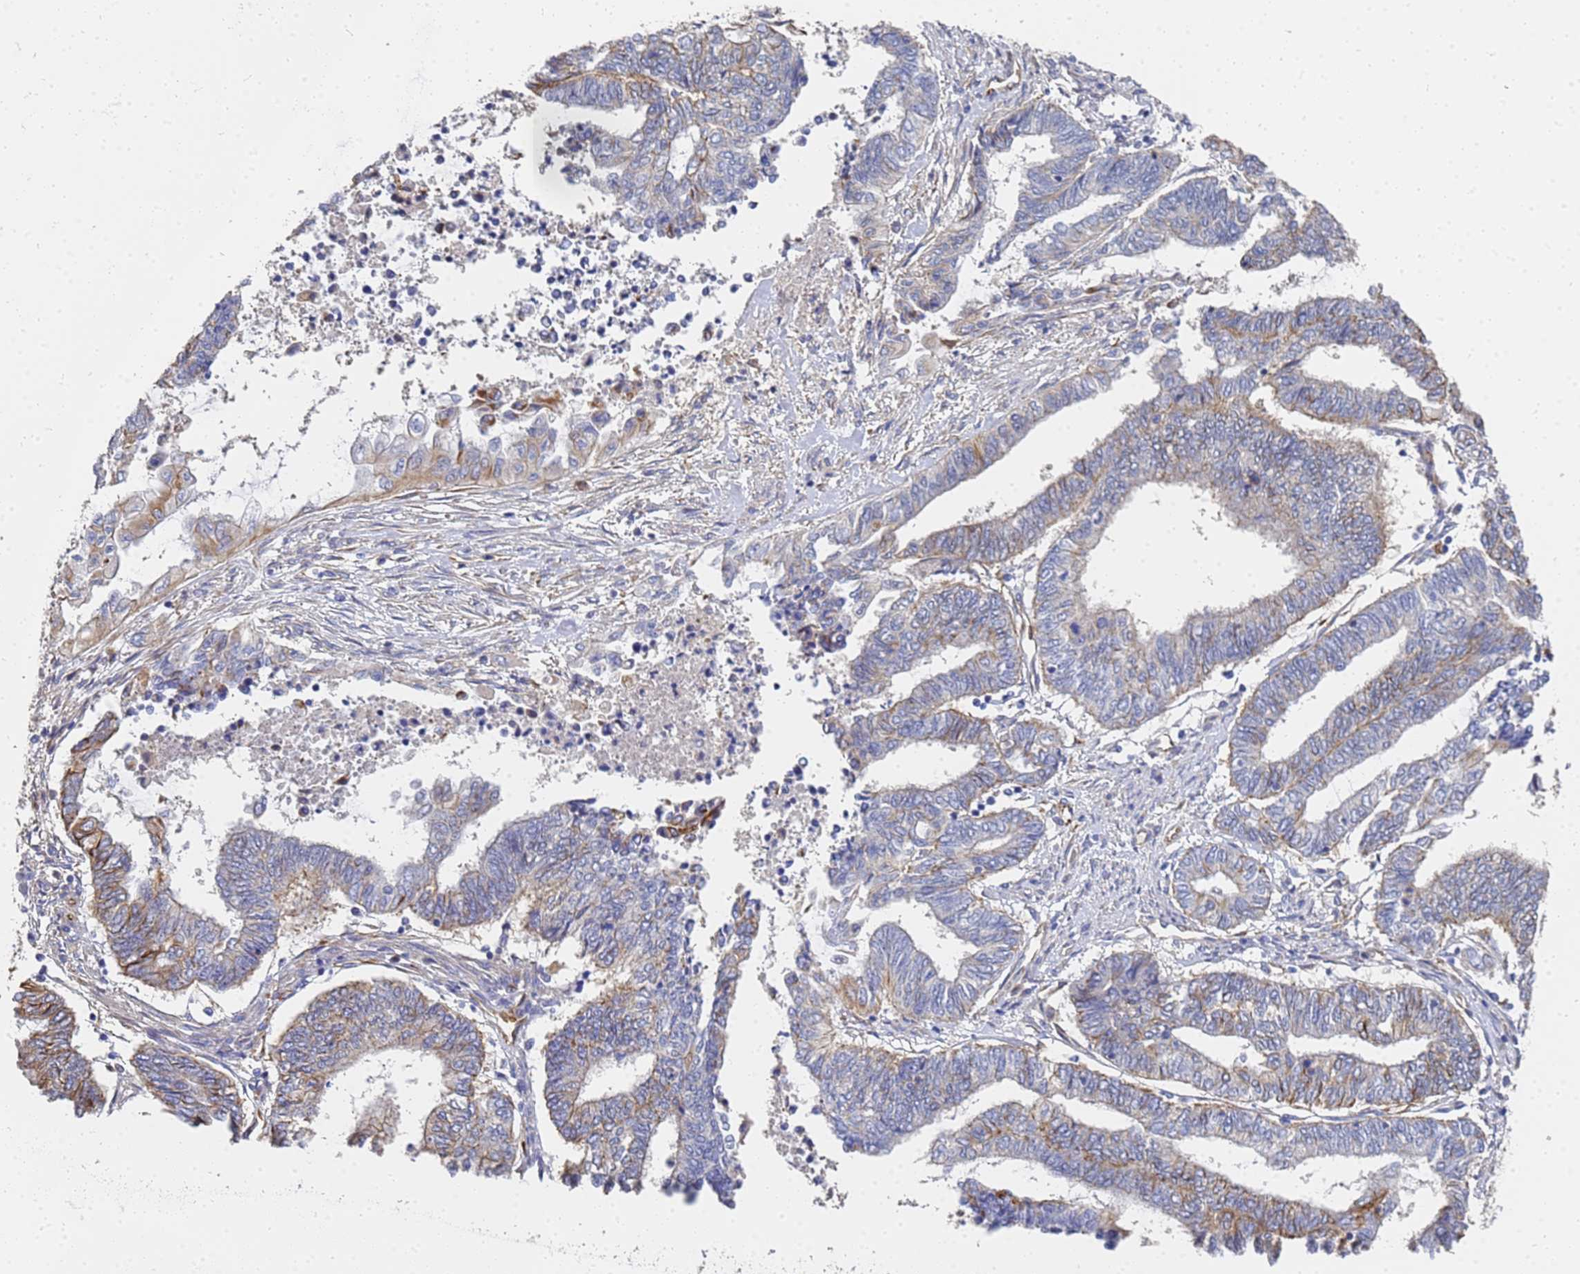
{"staining": {"intensity": "moderate", "quantity": "<25%", "location": "cytoplasmic/membranous"}, "tissue": "endometrial cancer", "cell_type": "Tumor cells", "image_type": "cancer", "snomed": [{"axis": "morphology", "description": "Adenocarcinoma, NOS"}, {"axis": "topography", "description": "Uterus"}, {"axis": "topography", "description": "Endometrium"}], "caption": "Approximately <25% of tumor cells in human adenocarcinoma (endometrial) reveal moderate cytoplasmic/membranous protein expression as visualized by brown immunohistochemical staining.", "gene": "SYT13", "patient": {"sex": "female", "age": 70}}